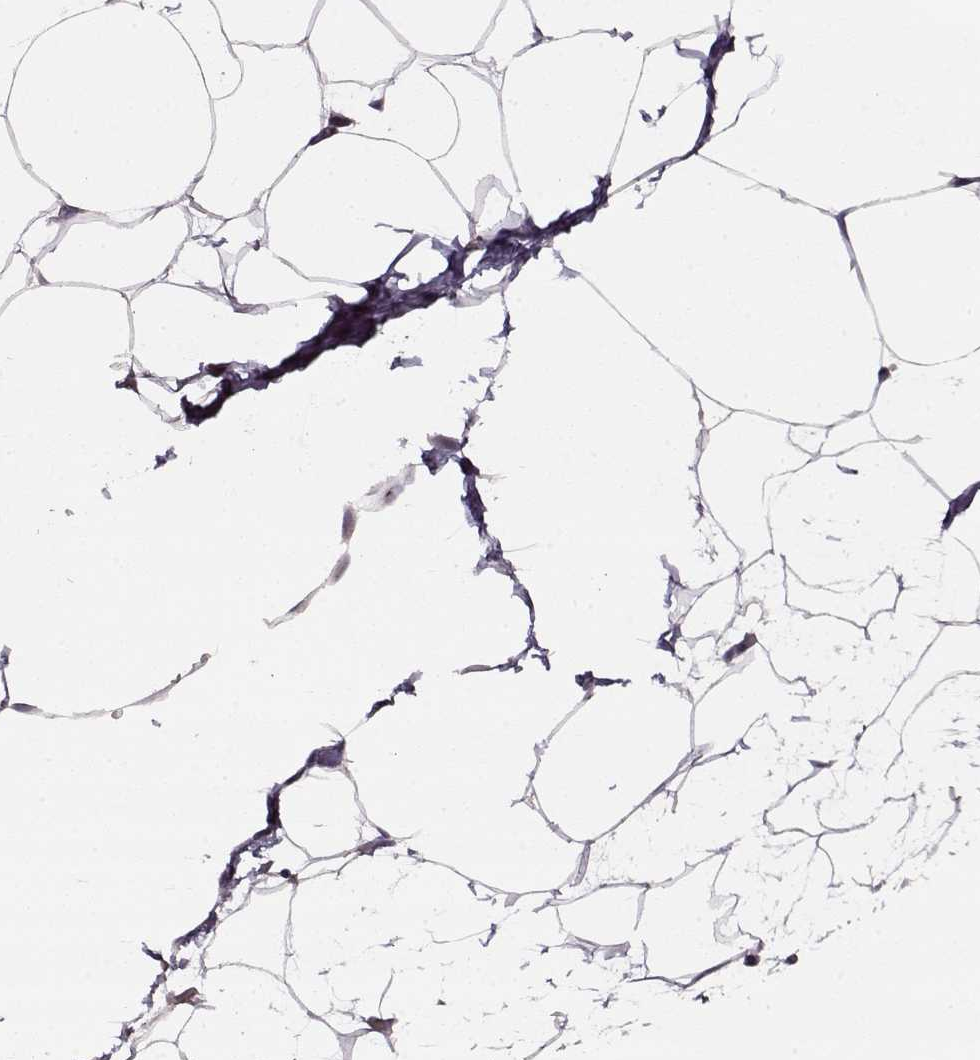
{"staining": {"intensity": "negative", "quantity": "none", "location": "none"}, "tissue": "adipose tissue", "cell_type": "Adipocytes", "image_type": "normal", "snomed": [{"axis": "morphology", "description": "Normal tissue, NOS"}, {"axis": "topography", "description": "Adipose tissue"}], "caption": "Immunohistochemistry (IHC) of benign human adipose tissue exhibits no positivity in adipocytes.", "gene": "KRT9", "patient": {"sex": "male", "age": 57}}